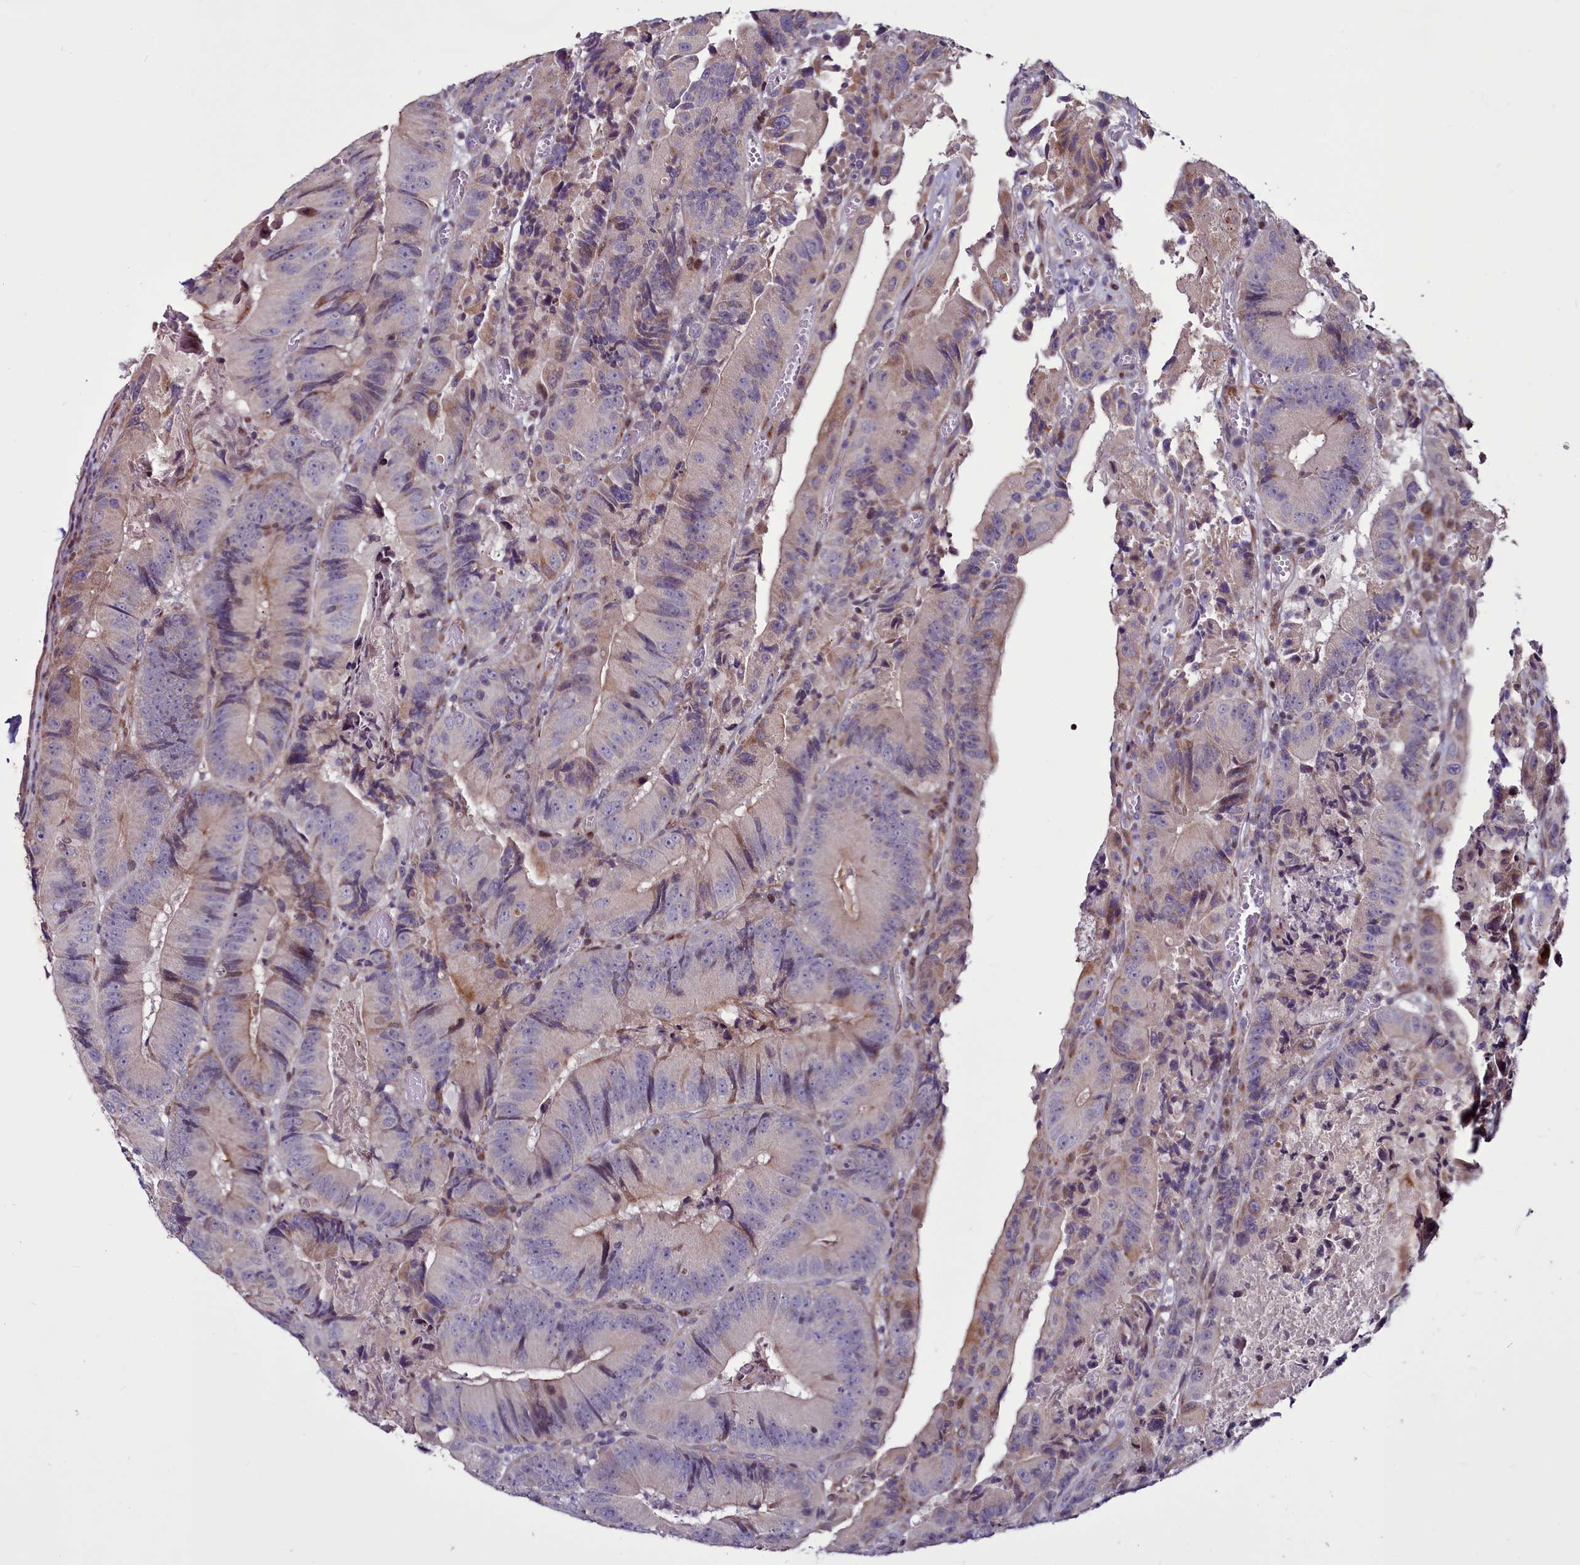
{"staining": {"intensity": "moderate", "quantity": "<25%", "location": "cytoplasmic/membranous"}, "tissue": "colorectal cancer", "cell_type": "Tumor cells", "image_type": "cancer", "snomed": [{"axis": "morphology", "description": "Adenocarcinoma, NOS"}, {"axis": "topography", "description": "Colon"}], "caption": "DAB (3,3'-diaminobenzidine) immunohistochemical staining of human colorectal adenocarcinoma reveals moderate cytoplasmic/membranous protein positivity in about <25% of tumor cells.", "gene": "WBP11", "patient": {"sex": "female", "age": 86}}